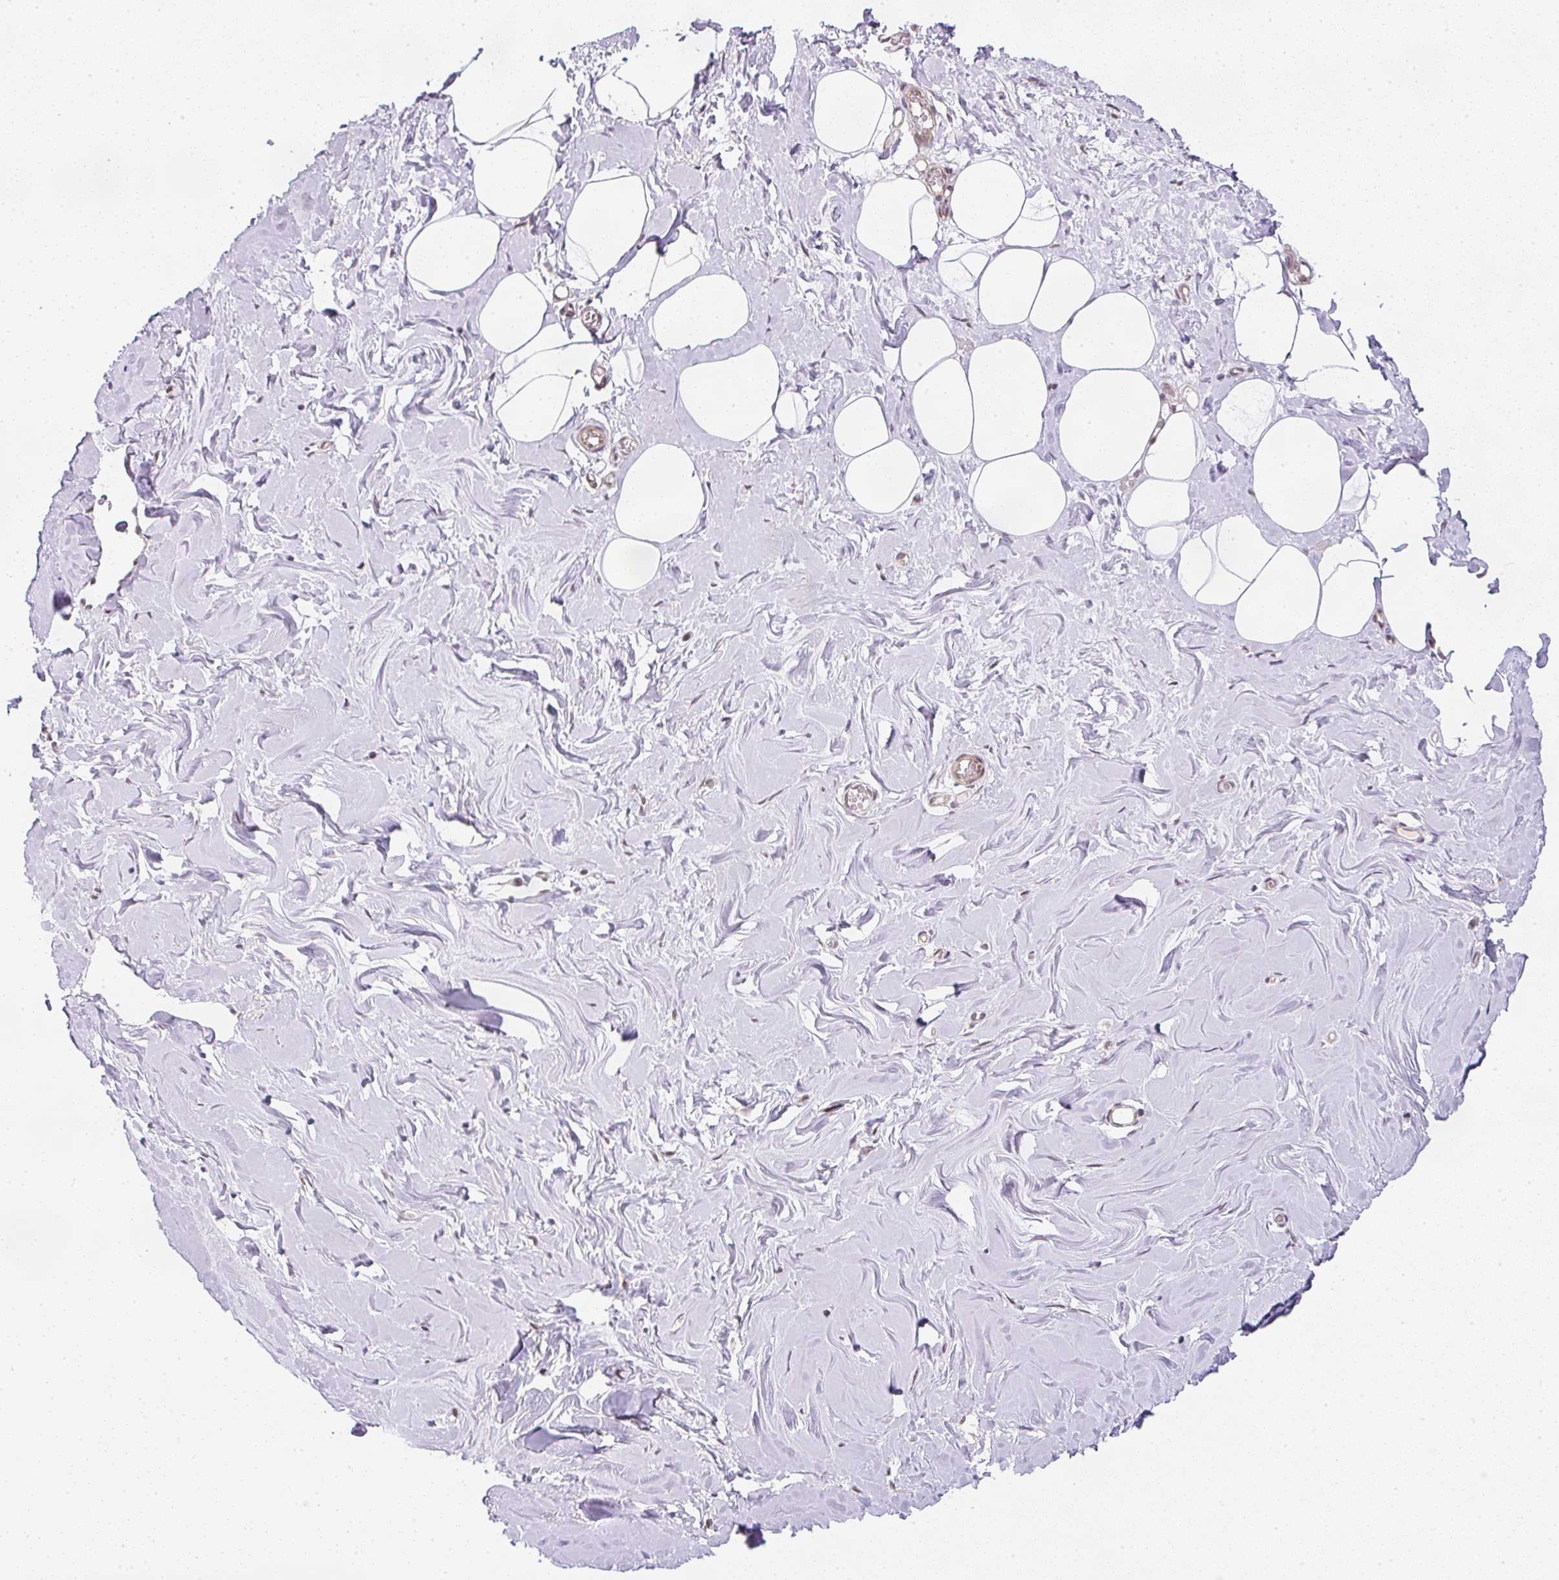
{"staining": {"intensity": "negative", "quantity": "none", "location": "none"}, "tissue": "breast", "cell_type": "Adipocytes", "image_type": "normal", "snomed": [{"axis": "morphology", "description": "Normal tissue, NOS"}, {"axis": "topography", "description": "Breast"}], "caption": "Photomicrograph shows no protein positivity in adipocytes of unremarkable breast.", "gene": "DPPA4", "patient": {"sex": "female", "age": 27}}